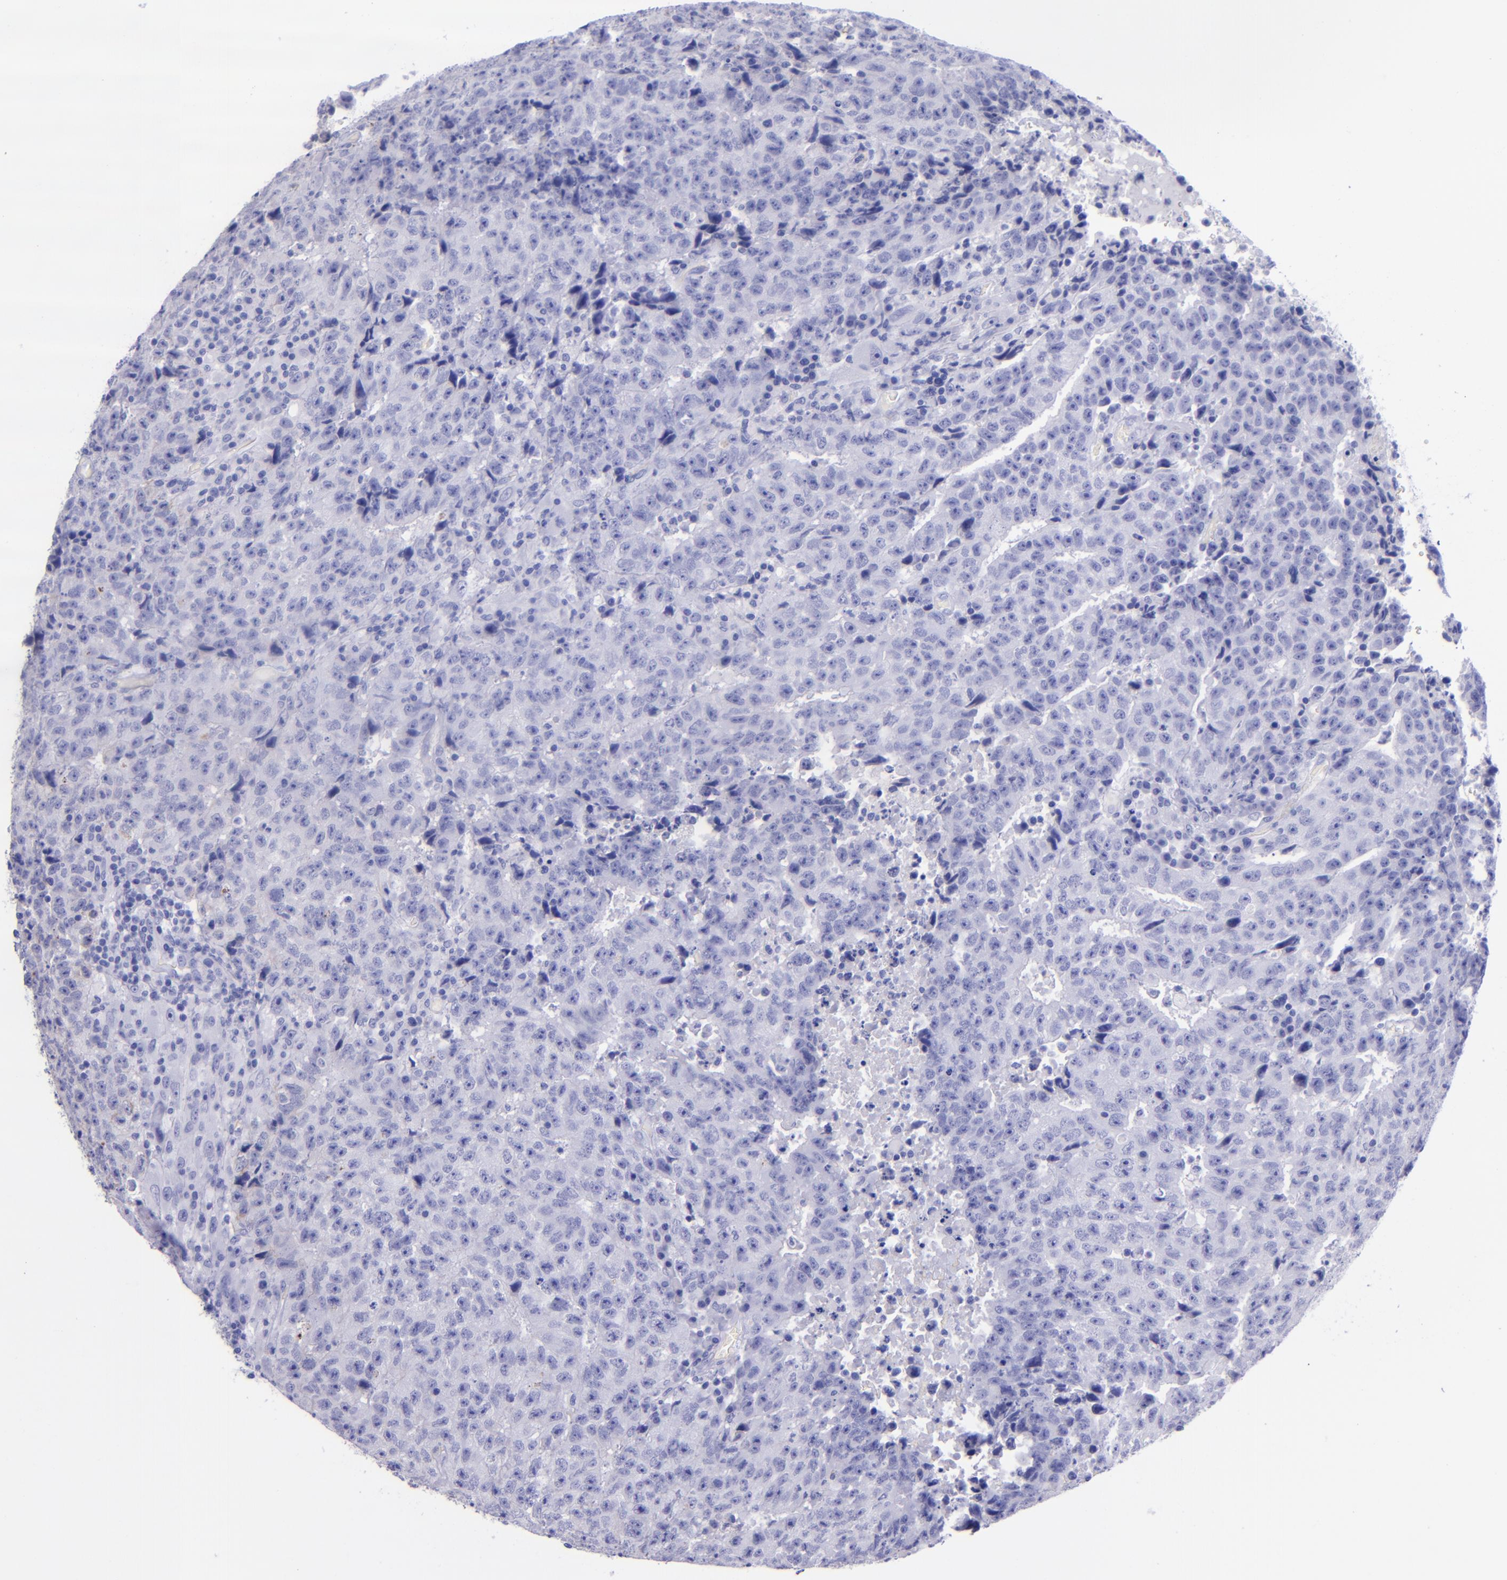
{"staining": {"intensity": "negative", "quantity": "none", "location": "none"}, "tissue": "testis cancer", "cell_type": "Tumor cells", "image_type": "cancer", "snomed": [{"axis": "morphology", "description": "Necrosis, NOS"}, {"axis": "morphology", "description": "Carcinoma, Embryonal, NOS"}, {"axis": "topography", "description": "Testis"}], "caption": "Immunohistochemistry photomicrograph of neoplastic tissue: embryonal carcinoma (testis) stained with DAB (3,3'-diaminobenzidine) exhibits no significant protein expression in tumor cells.", "gene": "KRT4", "patient": {"sex": "male", "age": 19}}